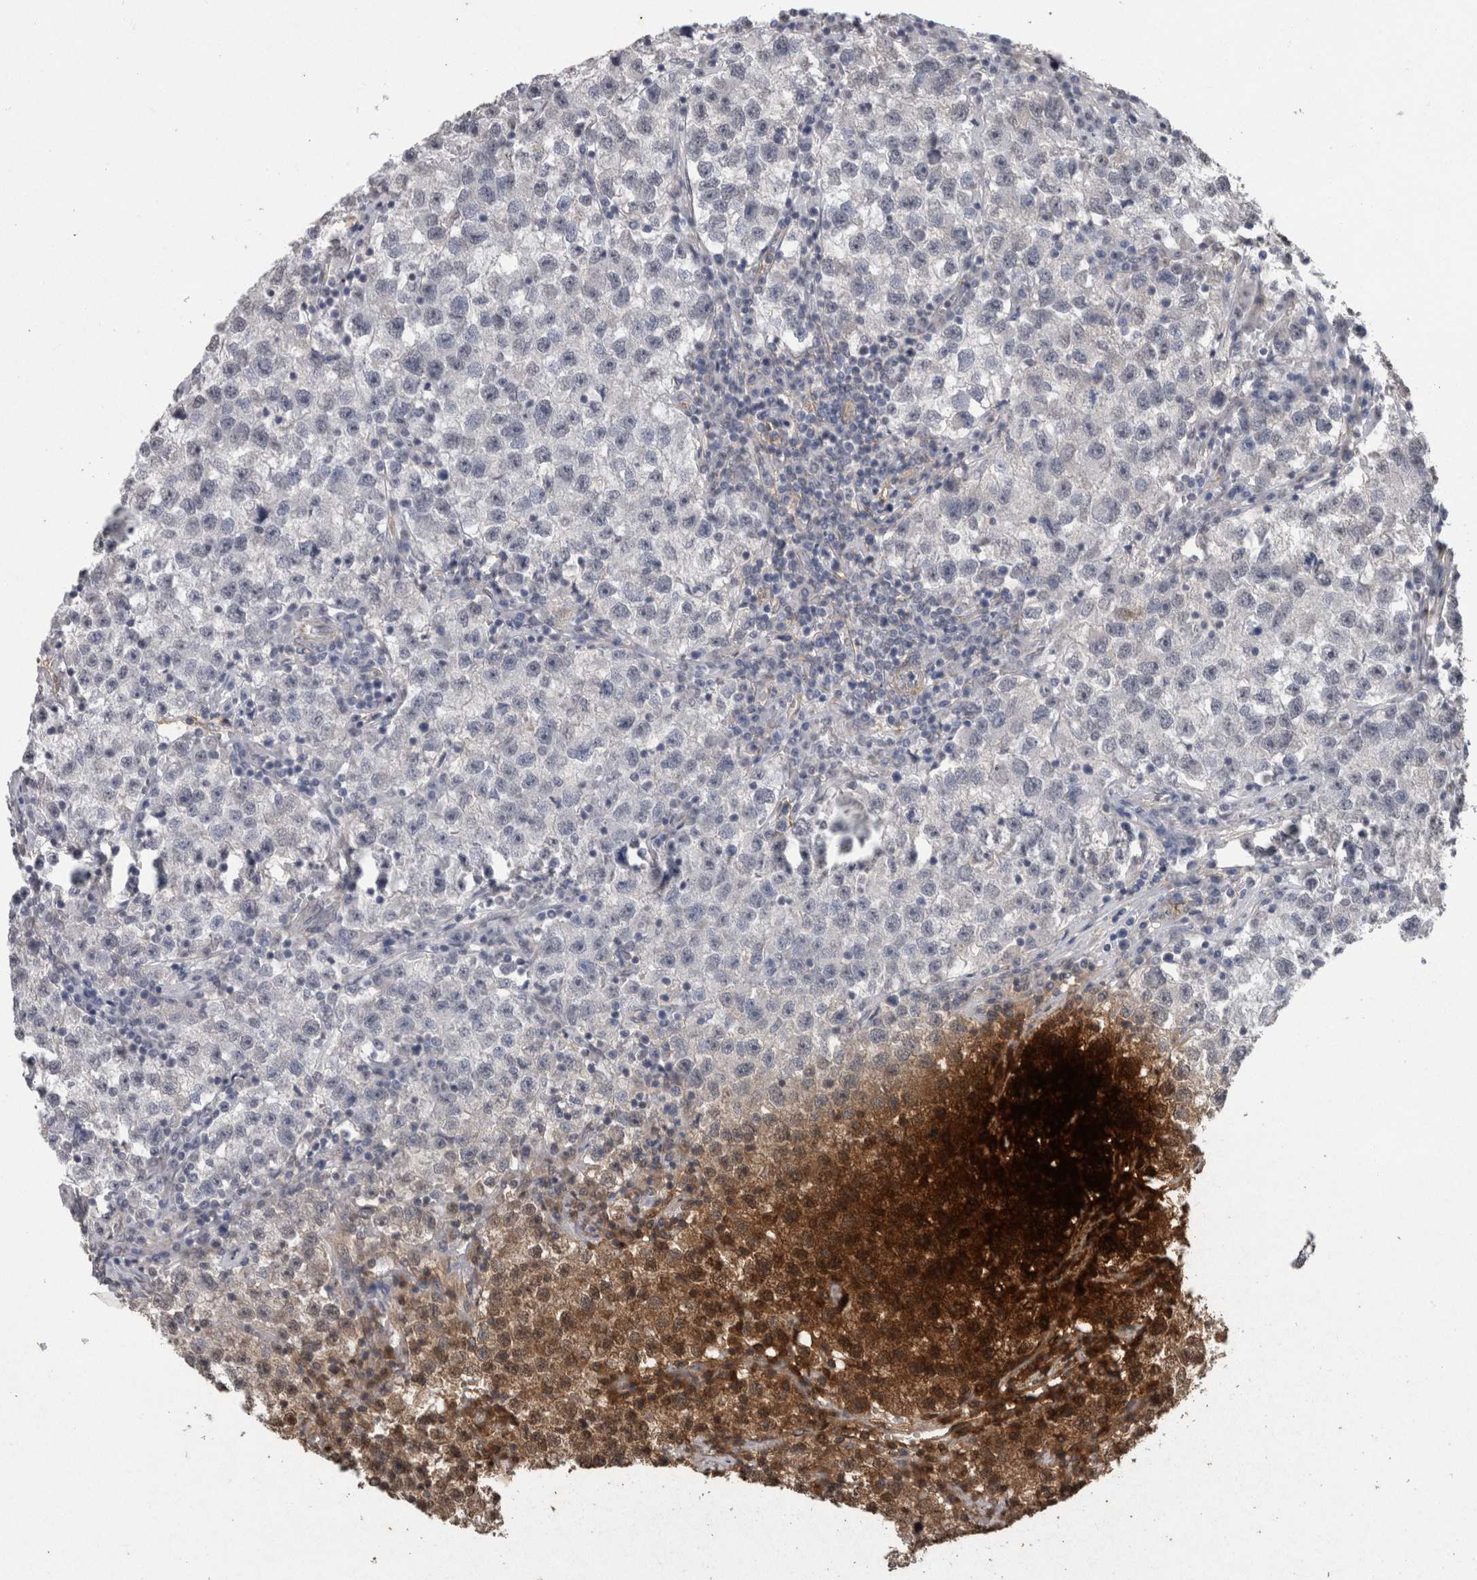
{"staining": {"intensity": "negative", "quantity": "none", "location": "none"}, "tissue": "testis cancer", "cell_type": "Tumor cells", "image_type": "cancer", "snomed": [{"axis": "morphology", "description": "Seminoma, NOS"}, {"axis": "topography", "description": "Testis"}], "caption": "Tumor cells show no significant protein positivity in testis cancer. The staining is performed using DAB brown chromogen with nuclei counter-stained in using hematoxylin.", "gene": "RECK", "patient": {"sex": "male", "age": 22}}